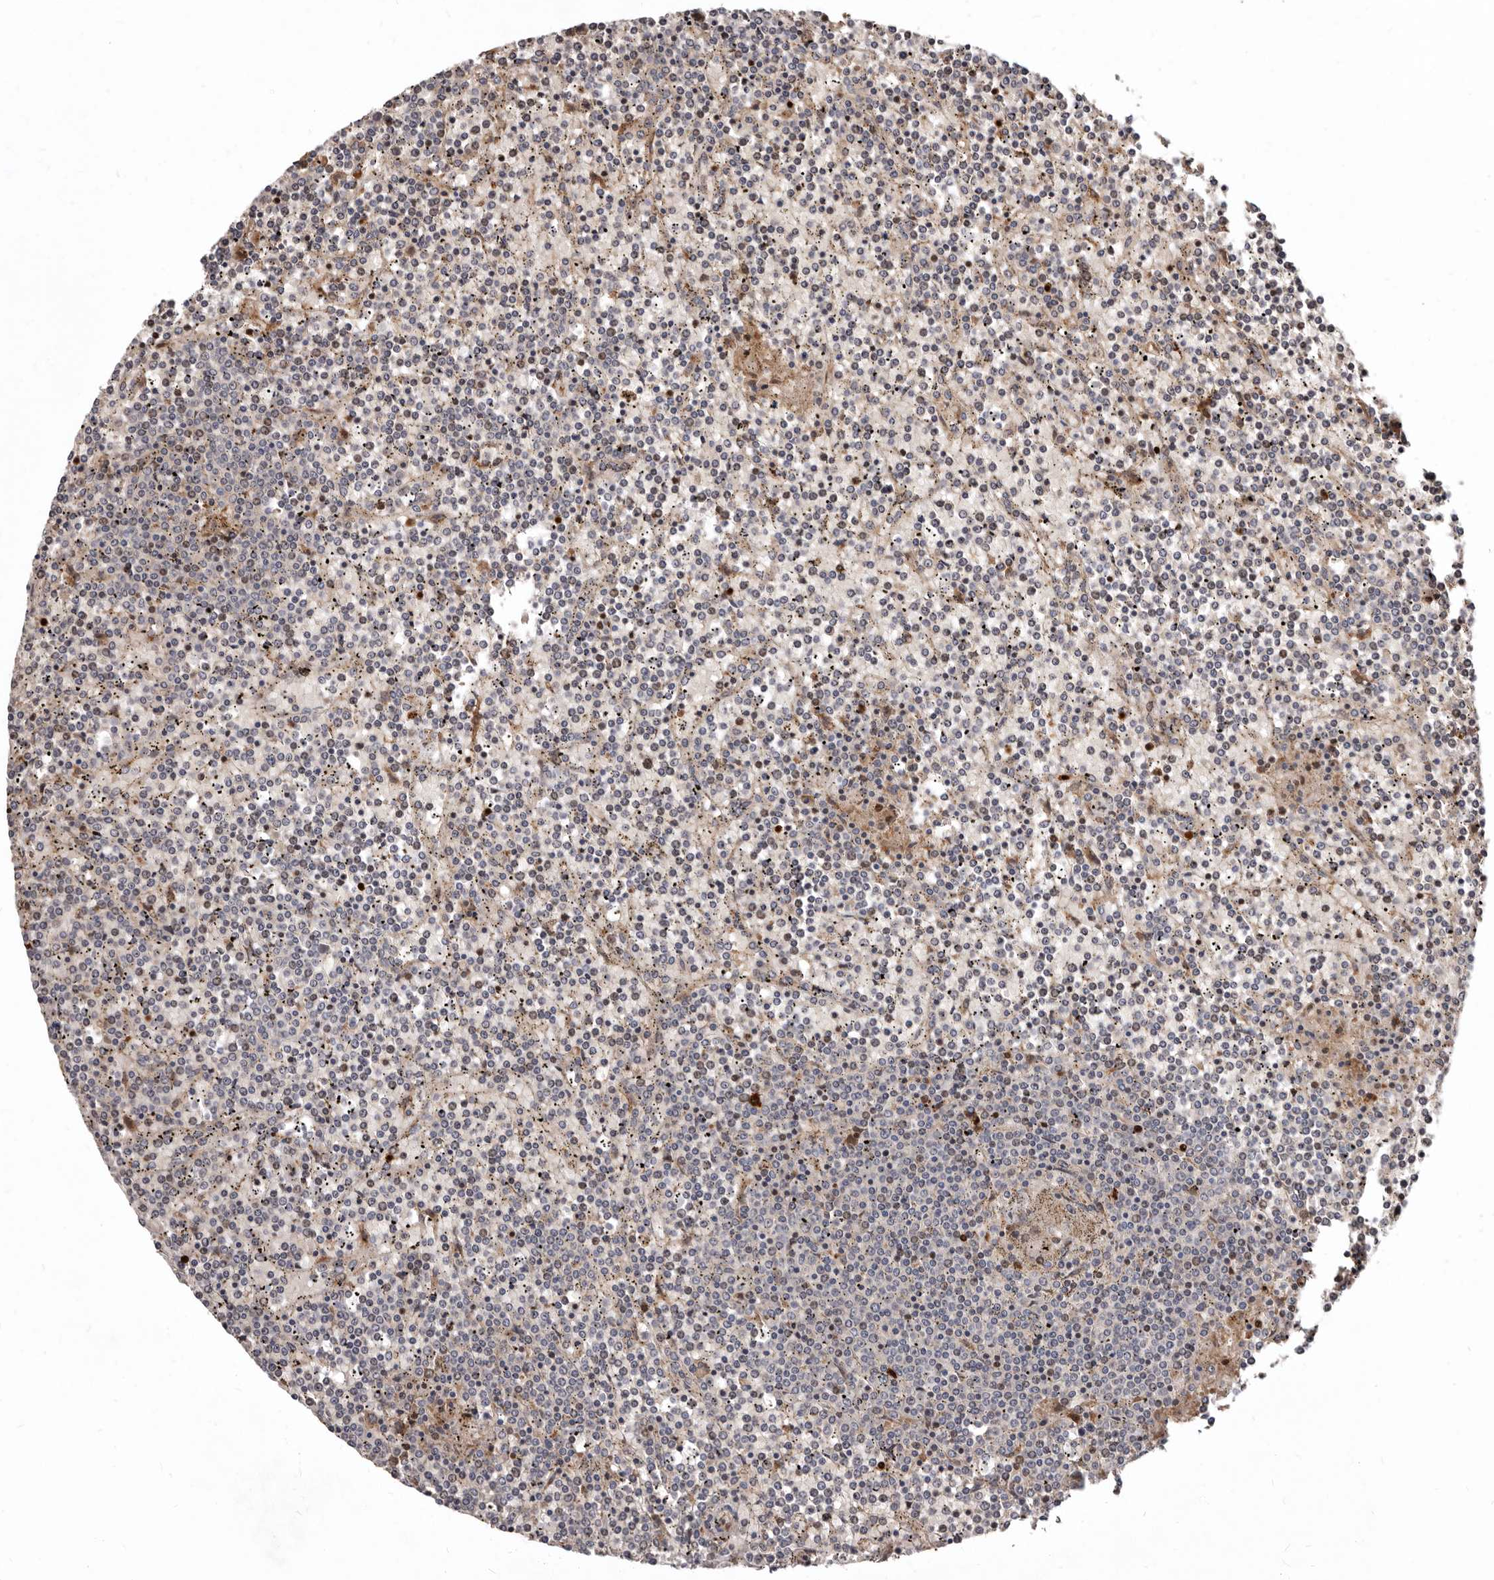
{"staining": {"intensity": "negative", "quantity": "none", "location": "none"}, "tissue": "lymphoma", "cell_type": "Tumor cells", "image_type": "cancer", "snomed": [{"axis": "morphology", "description": "Malignant lymphoma, non-Hodgkin's type, Low grade"}, {"axis": "topography", "description": "Spleen"}], "caption": "Histopathology image shows no protein expression in tumor cells of malignant lymphoma, non-Hodgkin's type (low-grade) tissue.", "gene": "WEE2", "patient": {"sex": "female", "age": 19}}